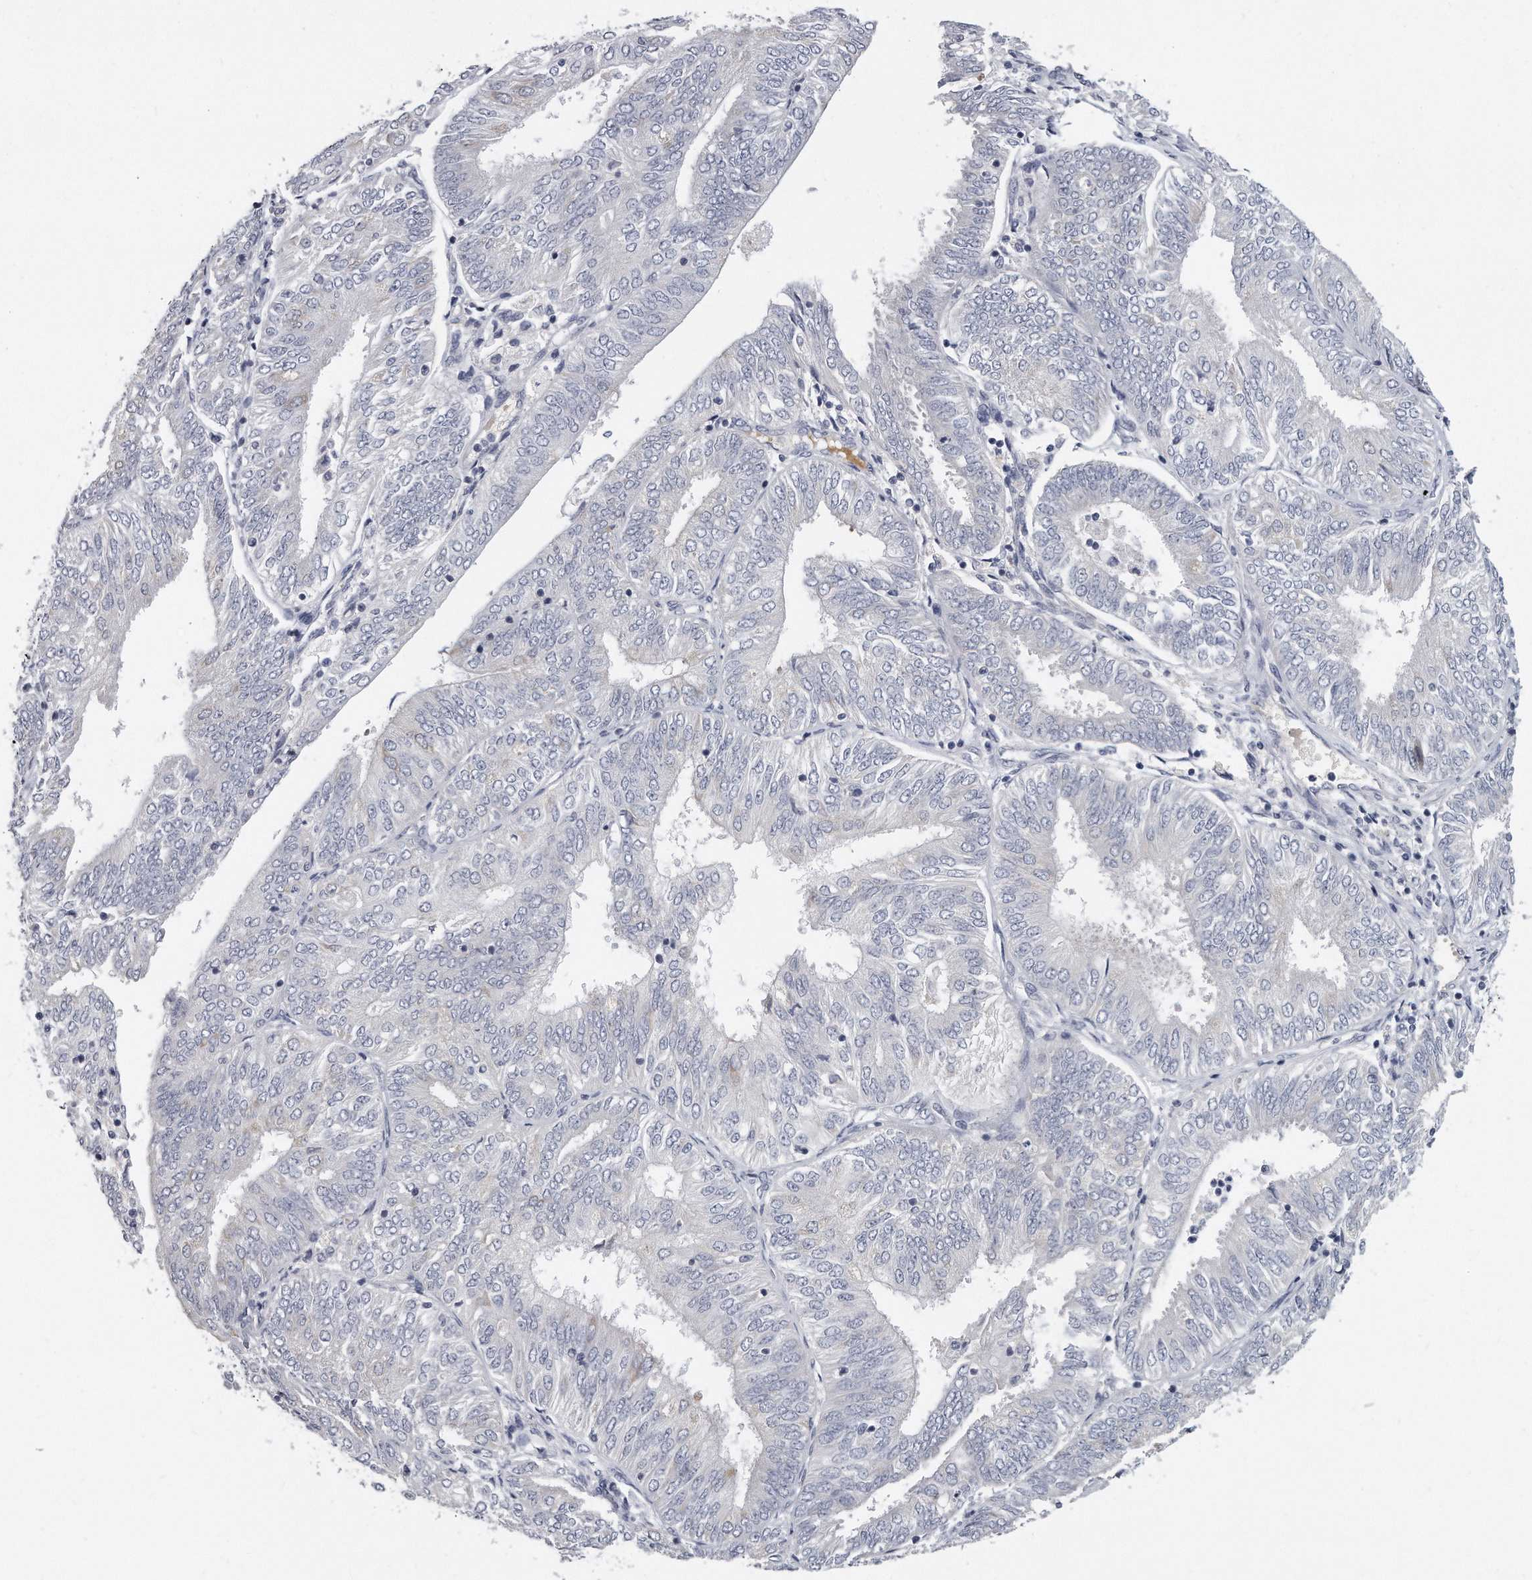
{"staining": {"intensity": "negative", "quantity": "none", "location": "none"}, "tissue": "endometrial cancer", "cell_type": "Tumor cells", "image_type": "cancer", "snomed": [{"axis": "morphology", "description": "Adenocarcinoma, NOS"}, {"axis": "topography", "description": "Endometrium"}], "caption": "Endometrial cancer (adenocarcinoma) stained for a protein using immunohistochemistry displays no staining tumor cells.", "gene": "PLEKHA6", "patient": {"sex": "female", "age": 58}}